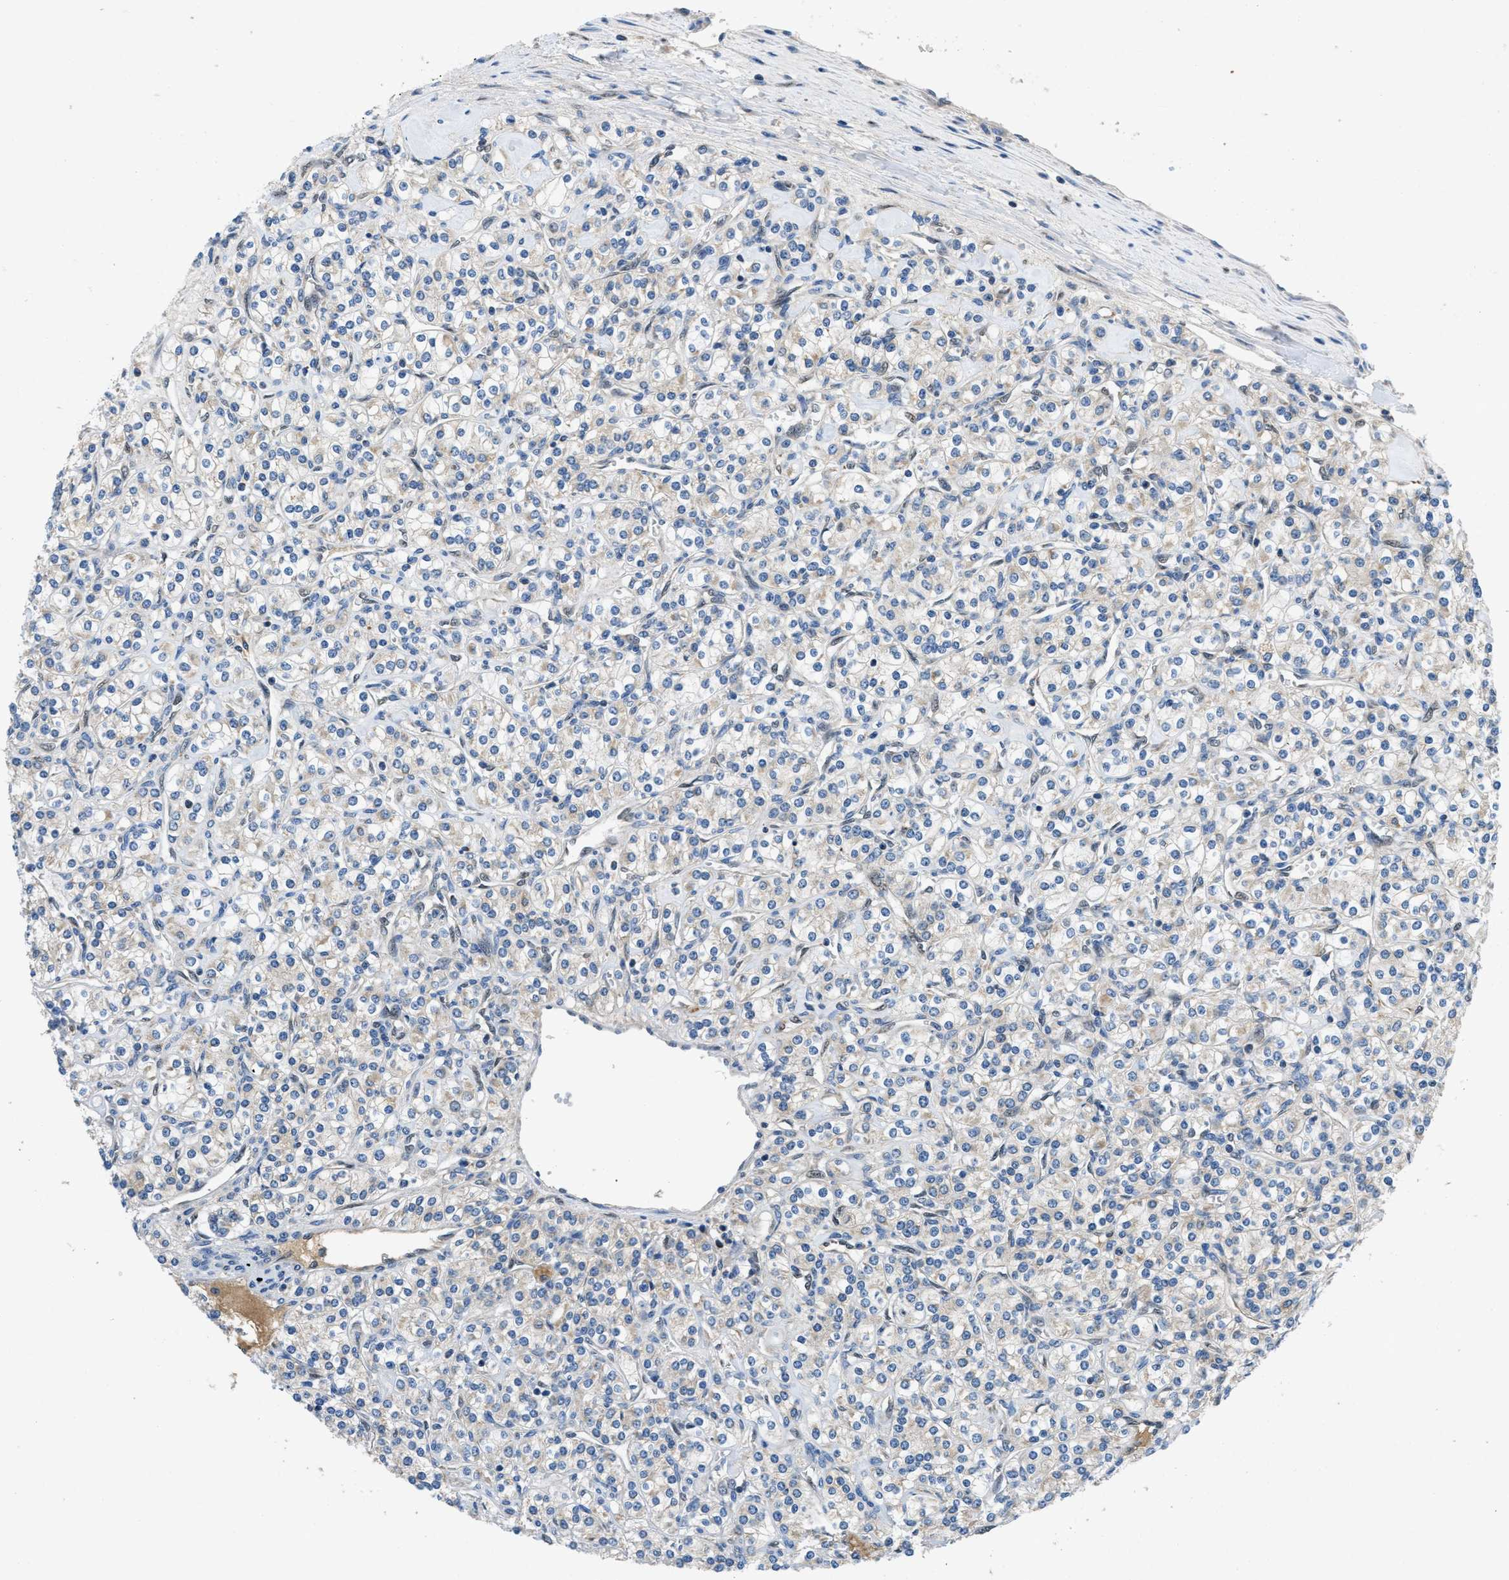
{"staining": {"intensity": "negative", "quantity": "none", "location": "none"}, "tissue": "renal cancer", "cell_type": "Tumor cells", "image_type": "cancer", "snomed": [{"axis": "morphology", "description": "Adenocarcinoma, NOS"}, {"axis": "topography", "description": "Kidney"}], "caption": "Human renal cancer (adenocarcinoma) stained for a protein using immunohistochemistry reveals no expression in tumor cells.", "gene": "PNKD", "patient": {"sex": "male", "age": 77}}